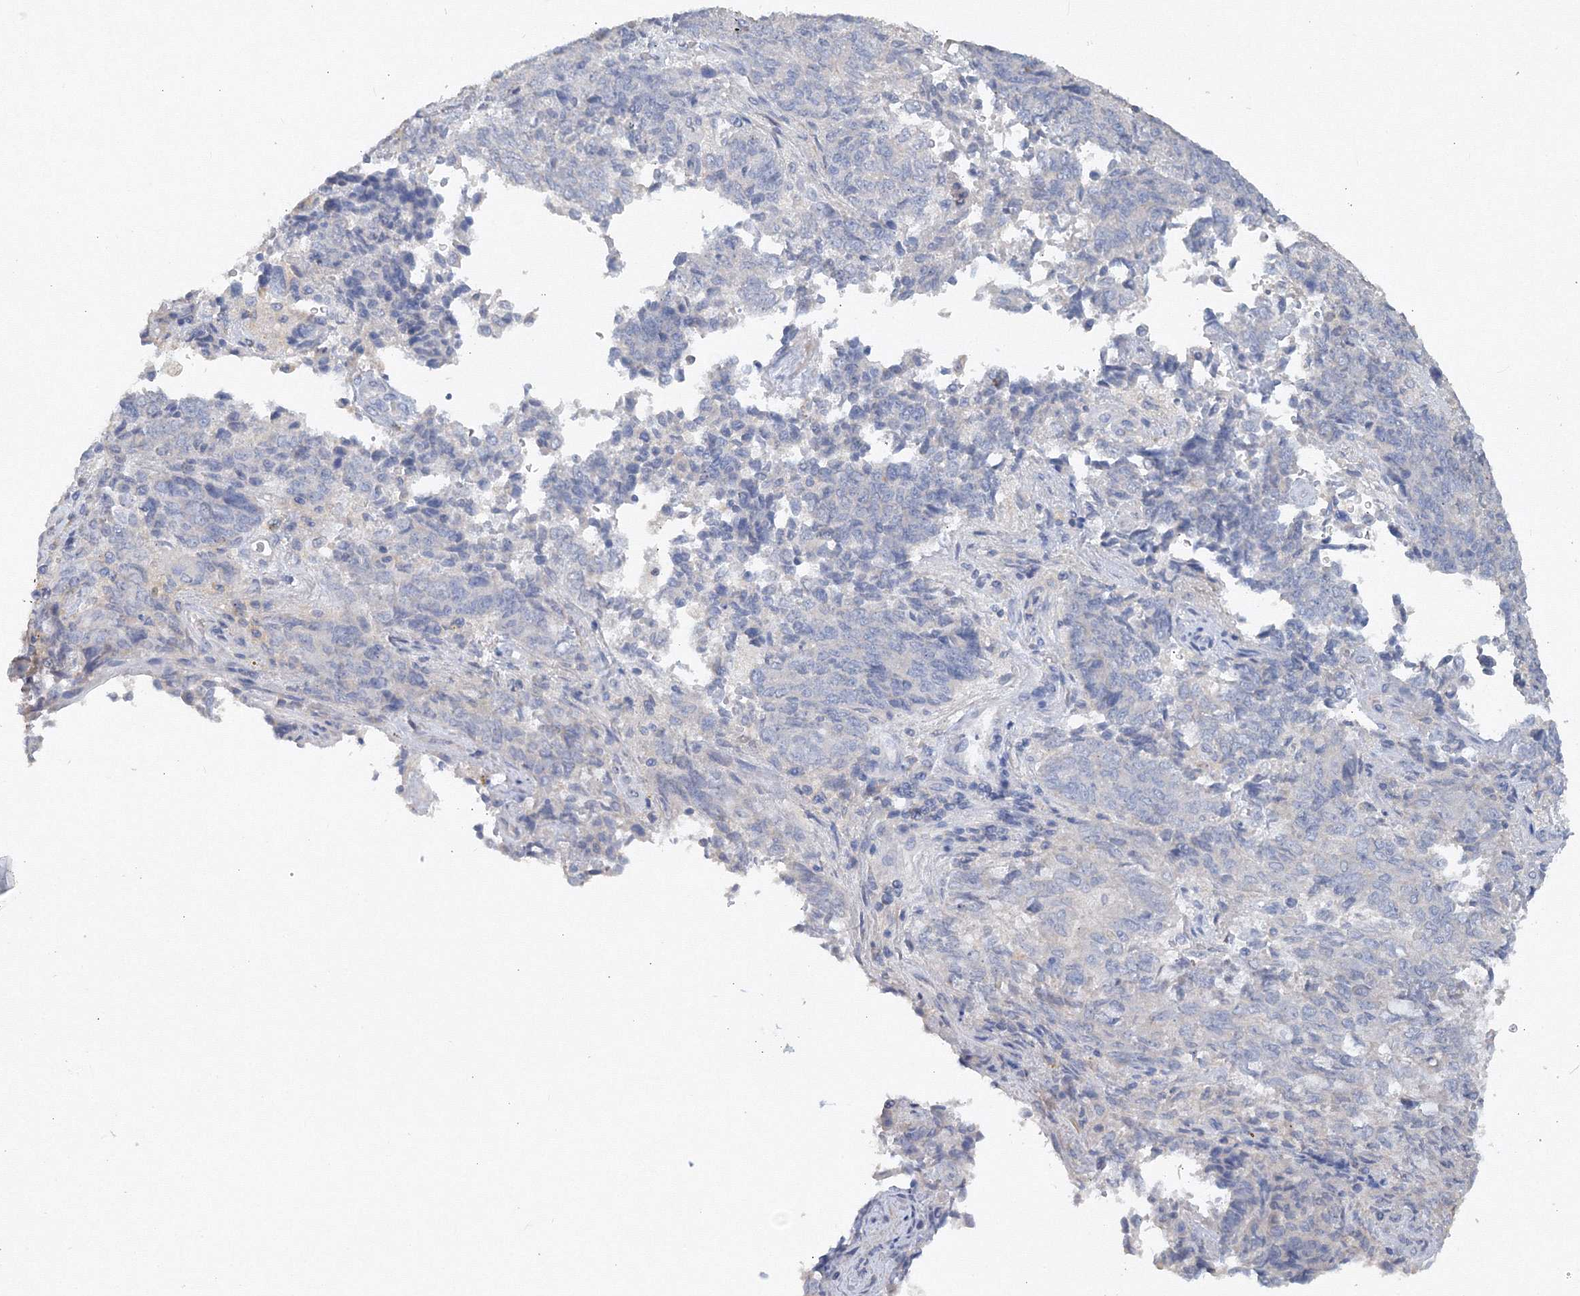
{"staining": {"intensity": "negative", "quantity": "none", "location": "none"}, "tissue": "endometrial cancer", "cell_type": "Tumor cells", "image_type": "cancer", "snomed": [{"axis": "morphology", "description": "Adenocarcinoma, NOS"}, {"axis": "topography", "description": "Endometrium"}], "caption": "Immunohistochemical staining of endometrial adenocarcinoma exhibits no significant expression in tumor cells. (Brightfield microscopy of DAB (3,3'-diaminobenzidine) immunohistochemistry at high magnification).", "gene": "OSBPL6", "patient": {"sex": "female", "age": 80}}